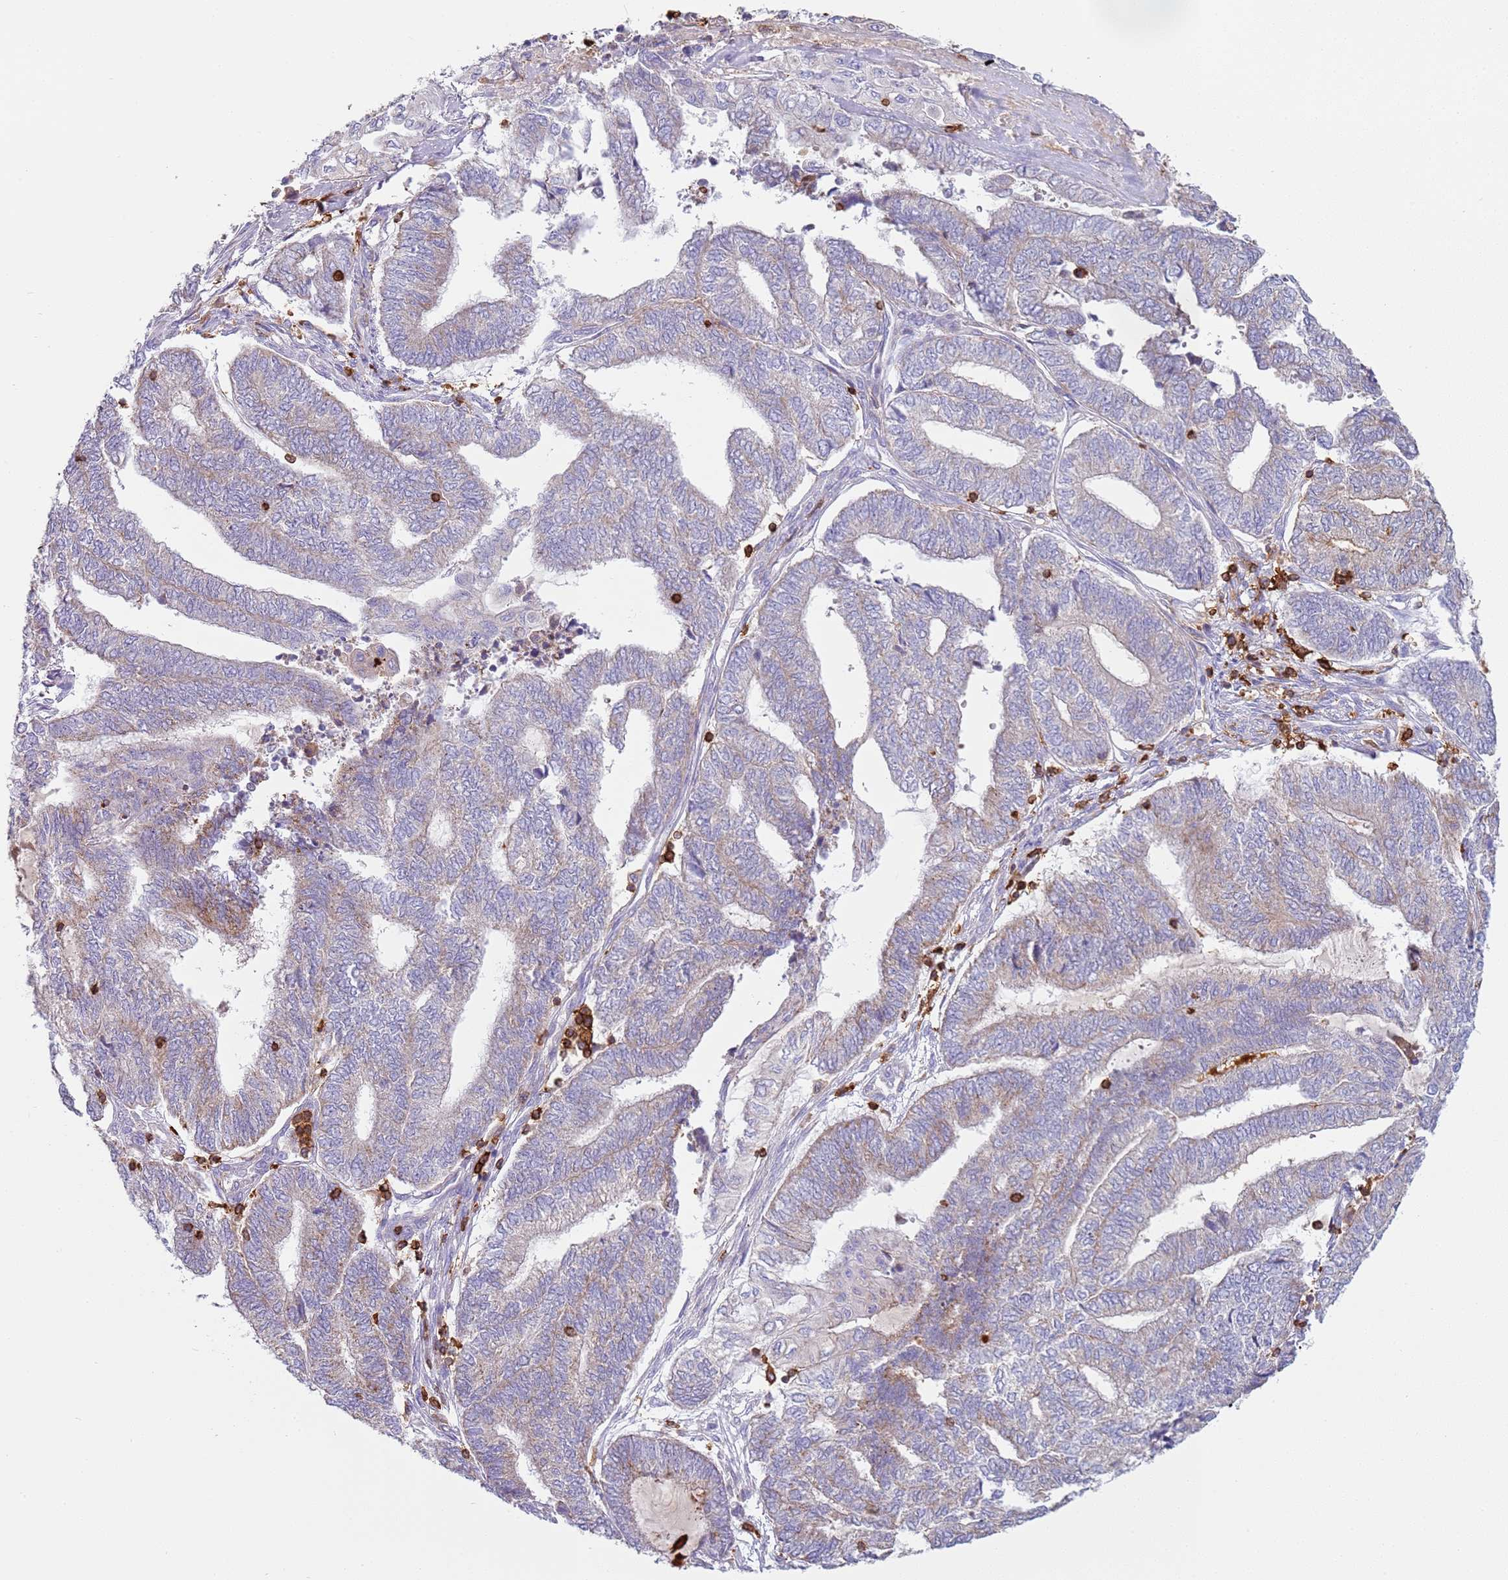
{"staining": {"intensity": "moderate", "quantity": "25%-75%", "location": "cytoplasmic/membranous"}, "tissue": "endometrial cancer", "cell_type": "Tumor cells", "image_type": "cancer", "snomed": [{"axis": "morphology", "description": "Adenocarcinoma, NOS"}, {"axis": "topography", "description": "Uterus"}, {"axis": "topography", "description": "Endometrium"}], "caption": "A micrograph showing moderate cytoplasmic/membranous positivity in about 25%-75% of tumor cells in endometrial adenocarcinoma, as visualized by brown immunohistochemical staining.", "gene": "TTPAL", "patient": {"sex": "female", "age": 70}}